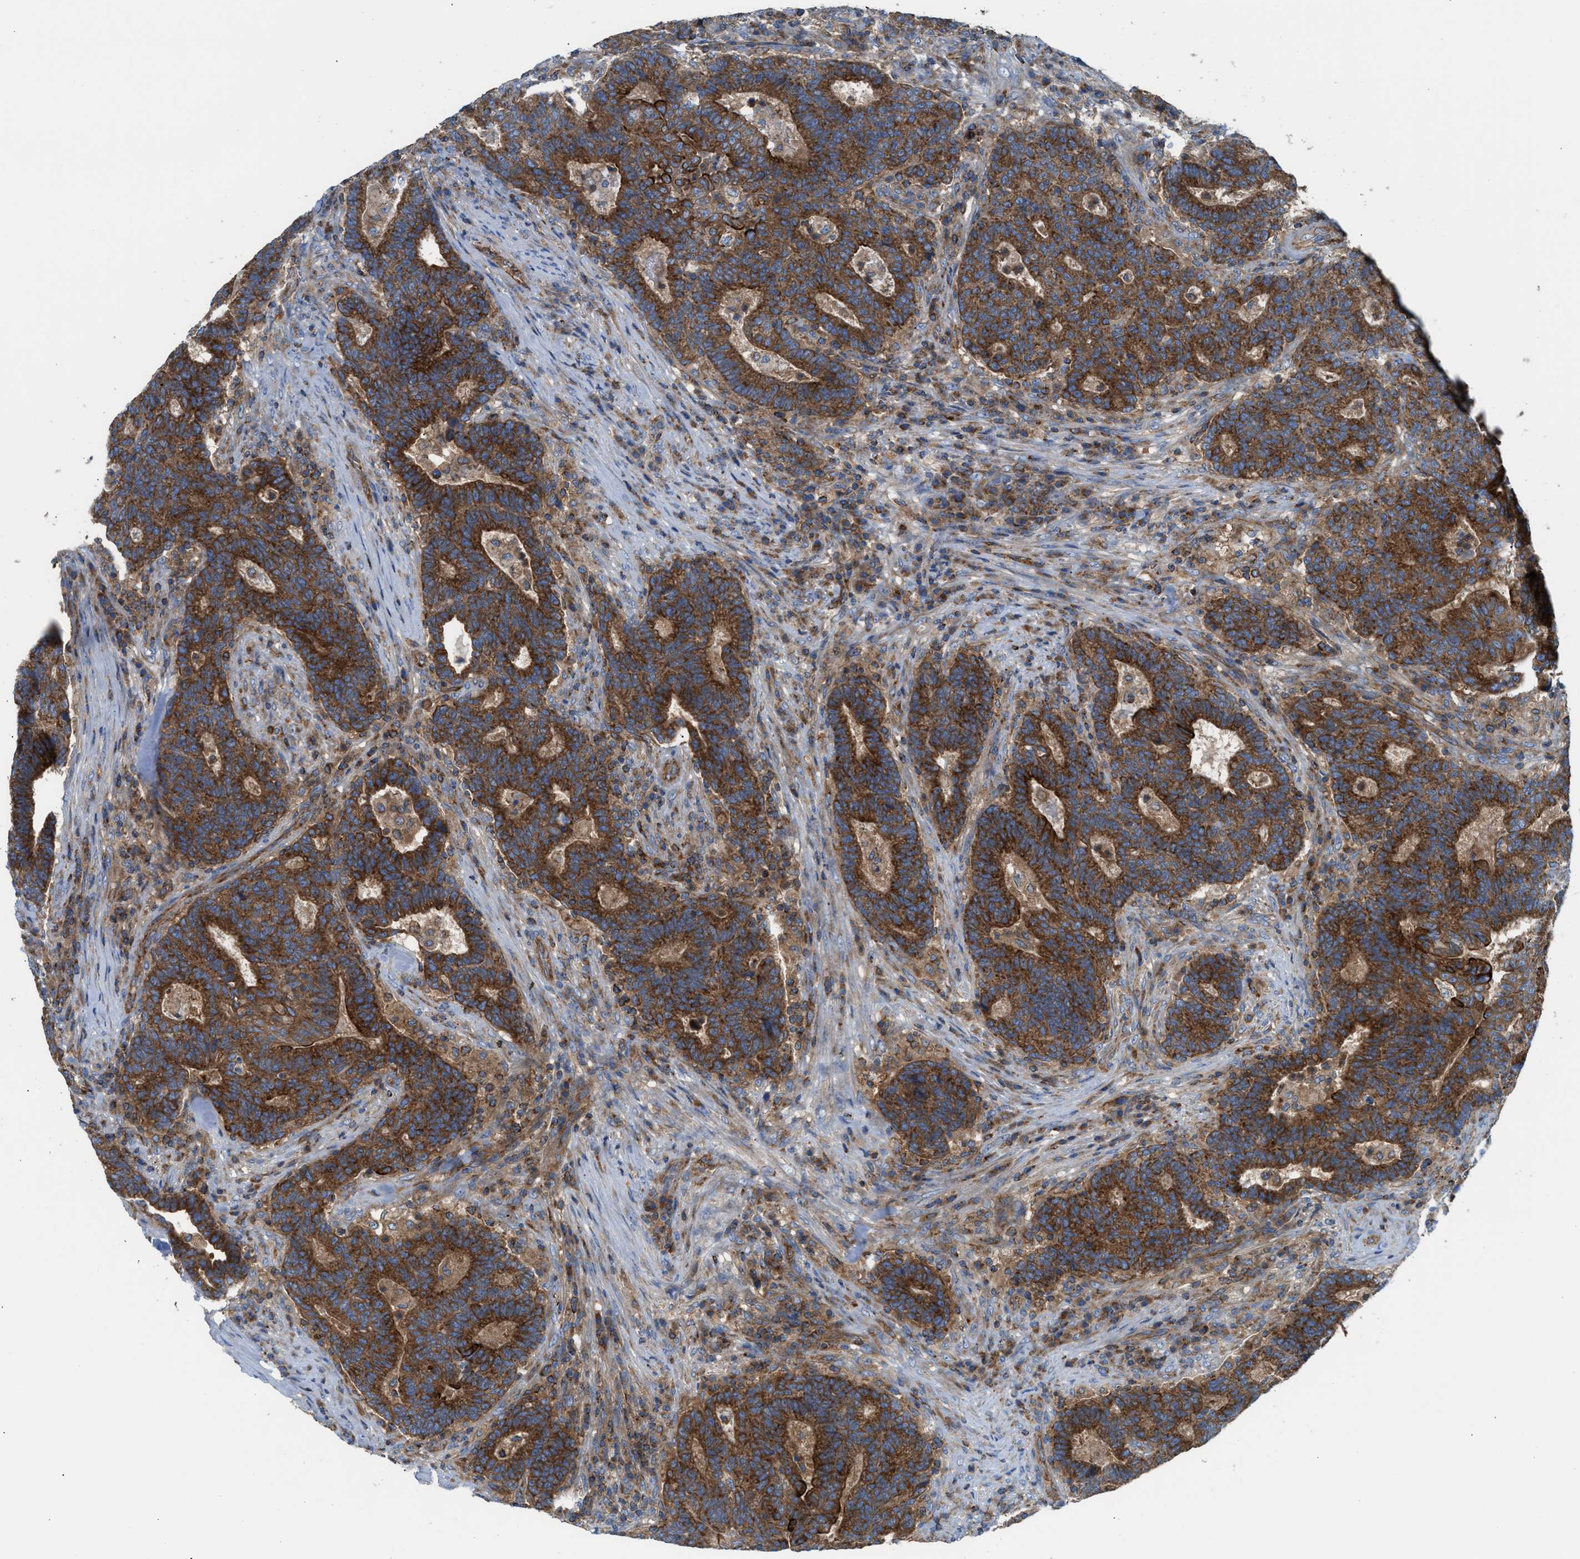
{"staining": {"intensity": "strong", "quantity": ">75%", "location": "cytoplasmic/membranous"}, "tissue": "colorectal cancer", "cell_type": "Tumor cells", "image_type": "cancer", "snomed": [{"axis": "morphology", "description": "Adenocarcinoma, NOS"}, {"axis": "topography", "description": "Colon"}], "caption": "Colorectal cancer (adenocarcinoma) stained for a protein (brown) shows strong cytoplasmic/membranous positive positivity in approximately >75% of tumor cells.", "gene": "TBC1D15", "patient": {"sex": "female", "age": 75}}